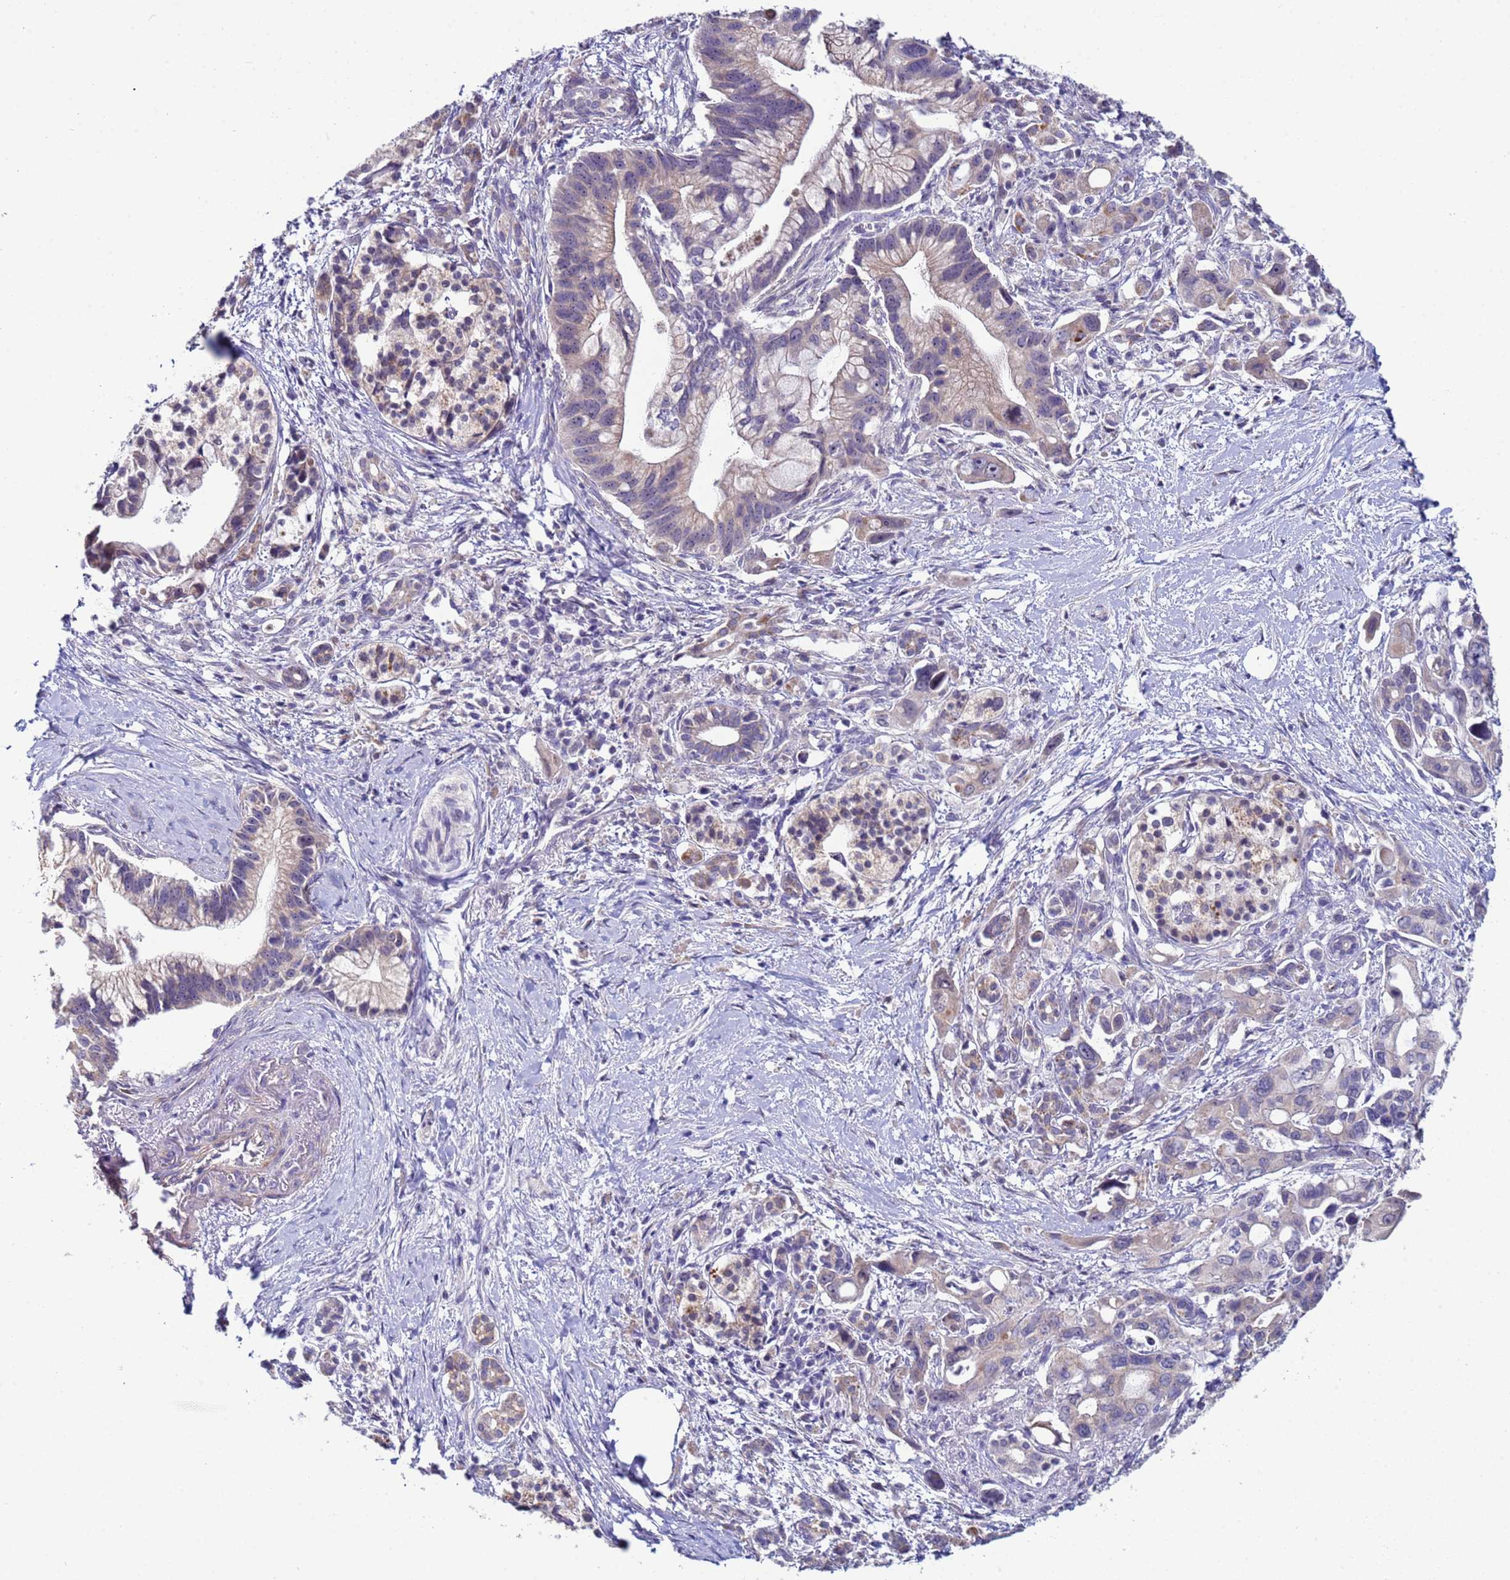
{"staining": {"intensity": "weak", "quantity": "<25%", "location": "cytoplasmic/membranous"}, "tissue": "pancreatic cancer", "cell_type": "Tumor cells", "image_type": "cancer", "snomed": [{"axis": "morphology", "description": "Adenocarcinoma, NOS"}, {"axis": "topography", "description": "Pancreas"}], "caption": "Immunohistochemistry (IHC) histopathology image of human adenocarcinoma (pancreatic) stained for a protein (brown), which shows no expression in tumor cells.", "gene": "CLHC1", "patient": {"sex": "male", "age": 68}}